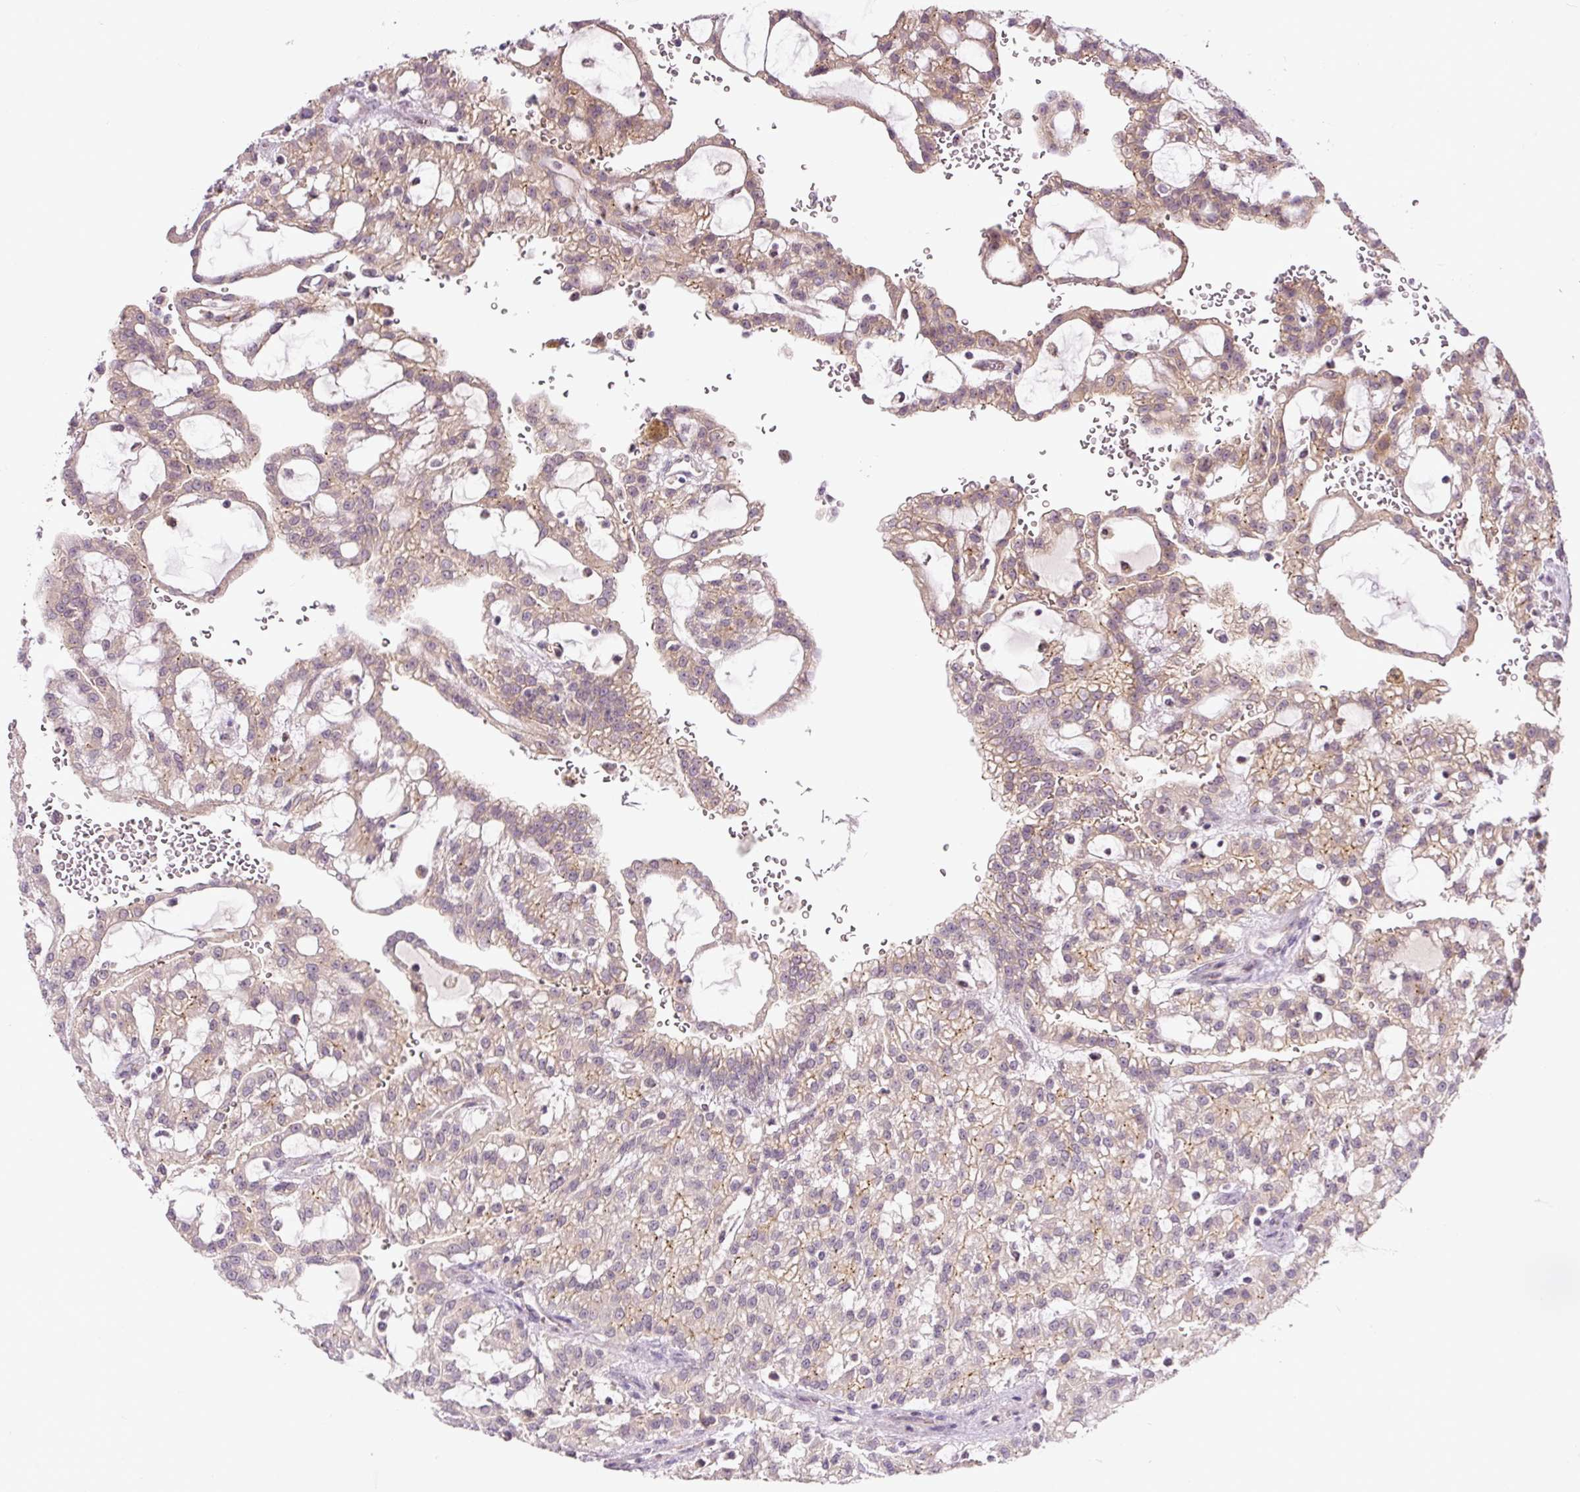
{"staining": {"intensity": "weak", "quantity": ">75%", "location": "cytoplasmic/membranous"}, "tissue": "renal cancer", "cell_type": "Tumor cells", "image_type": "cancer", "snomed": [{"axis": "morphology", "description": "Adenocarcinoma, NOS"}, {"axis": "topography", "description": "Kidney"}], "caption": "Immunohistochemistry (IHC) of human renal cancer demonstrates low levels of weak cytoplasmic/membranous staining in approximately >75% of tumor cells.", "gene": "PCM1", "patient": {"sex": "male", "age": 63}}